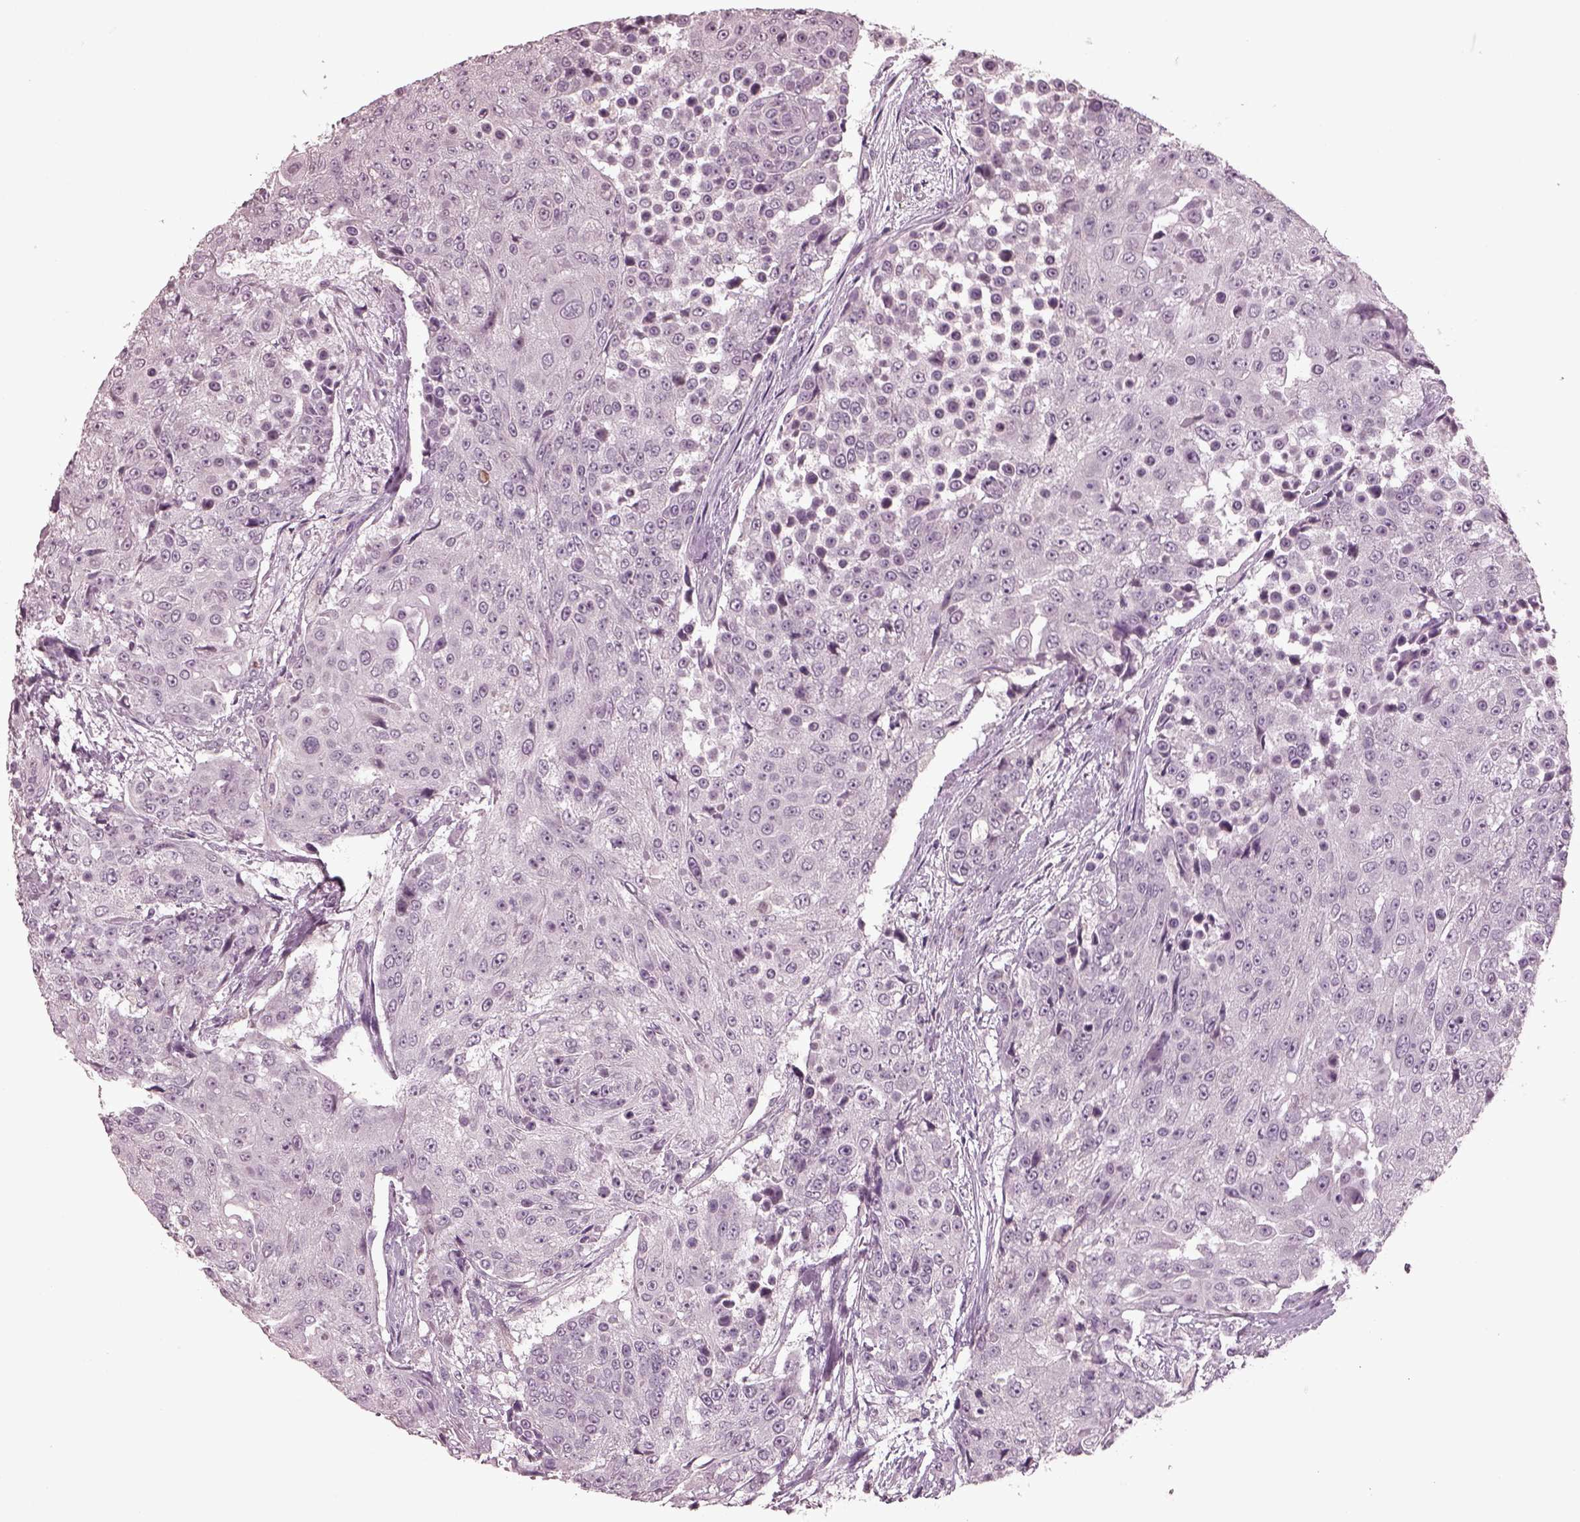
{"staining": {"intensity": "negative", "quantity": "none", "location": "none"}, "tissue": "urothelial cancer", "cell_type": "Tumor cells", "image_type": "cancer", "snomed": [{"axis": "morphology", "description": "Urothelial carcinoma, High grade"}, {"axis": "topography", "description": "Urinary bladder"}], "caption": "DAB immunohistochemical staining of human urothelial cancer exhibits no significant expression in tumor cells. (Brightfield microscopy of DAB IHC at high magnification).", "gene": "RCVRN", "patient": {"sex": "female", "age": 63}}